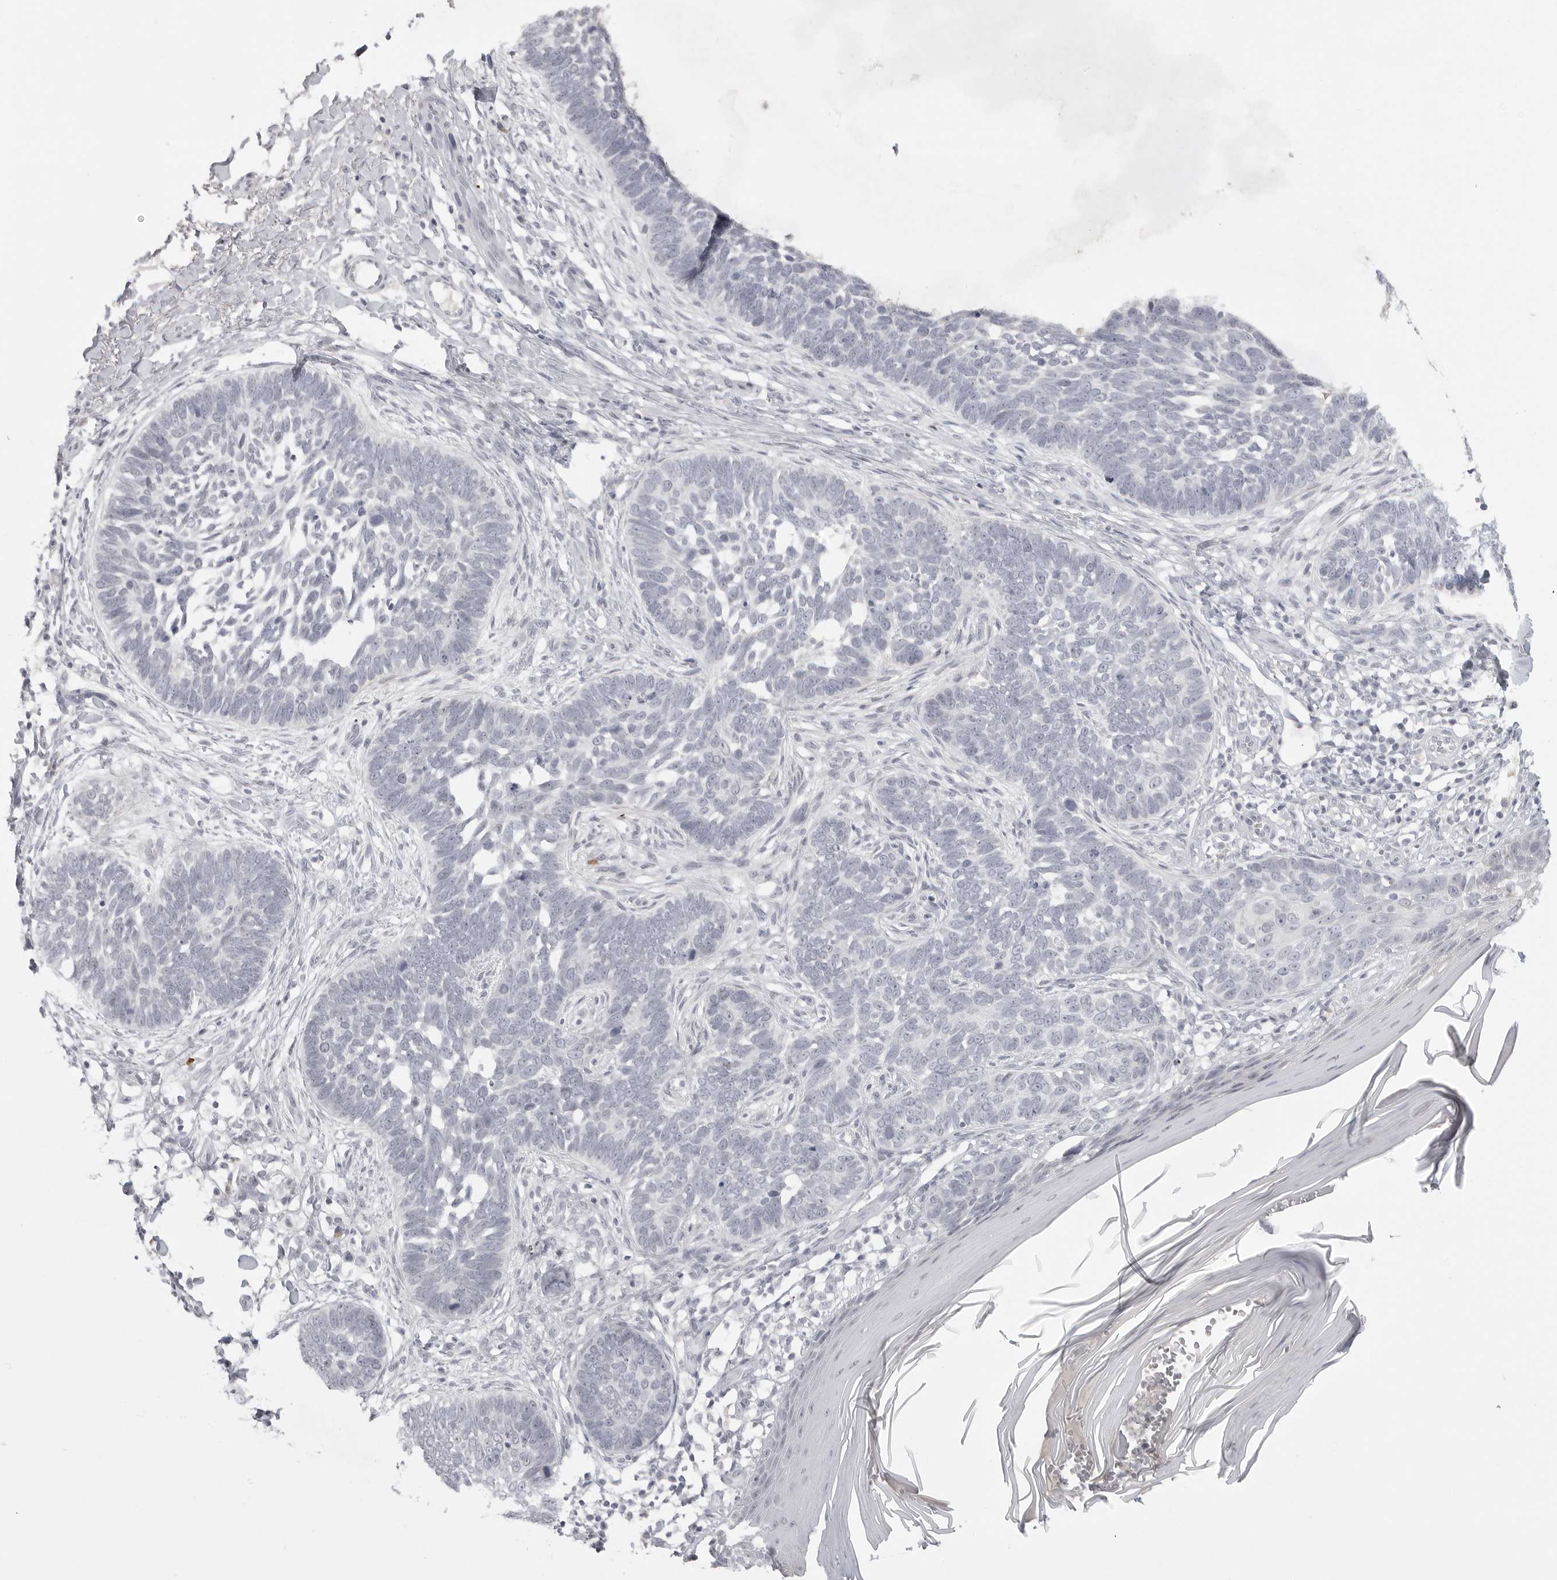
{"staining": {"intensity": "negative", "quantity": "none", "location": "none"}, "tissue": "skin cancer", "cell_type": "Tumor cells", "image_type": "cancer", "snomed": [{"axis": "morphology", "description": "Normal tissue, NOS"}, {"axis": "morphology", "description": "Basal cell carcinoma"}, {"axis": "topography", "description": "Skin"}], "caption": "Image shows no protein staining in tumor cells of skin cancer tissue.", "gene": "TCTN3", "patient": {"sex": "male", "age": 77}}